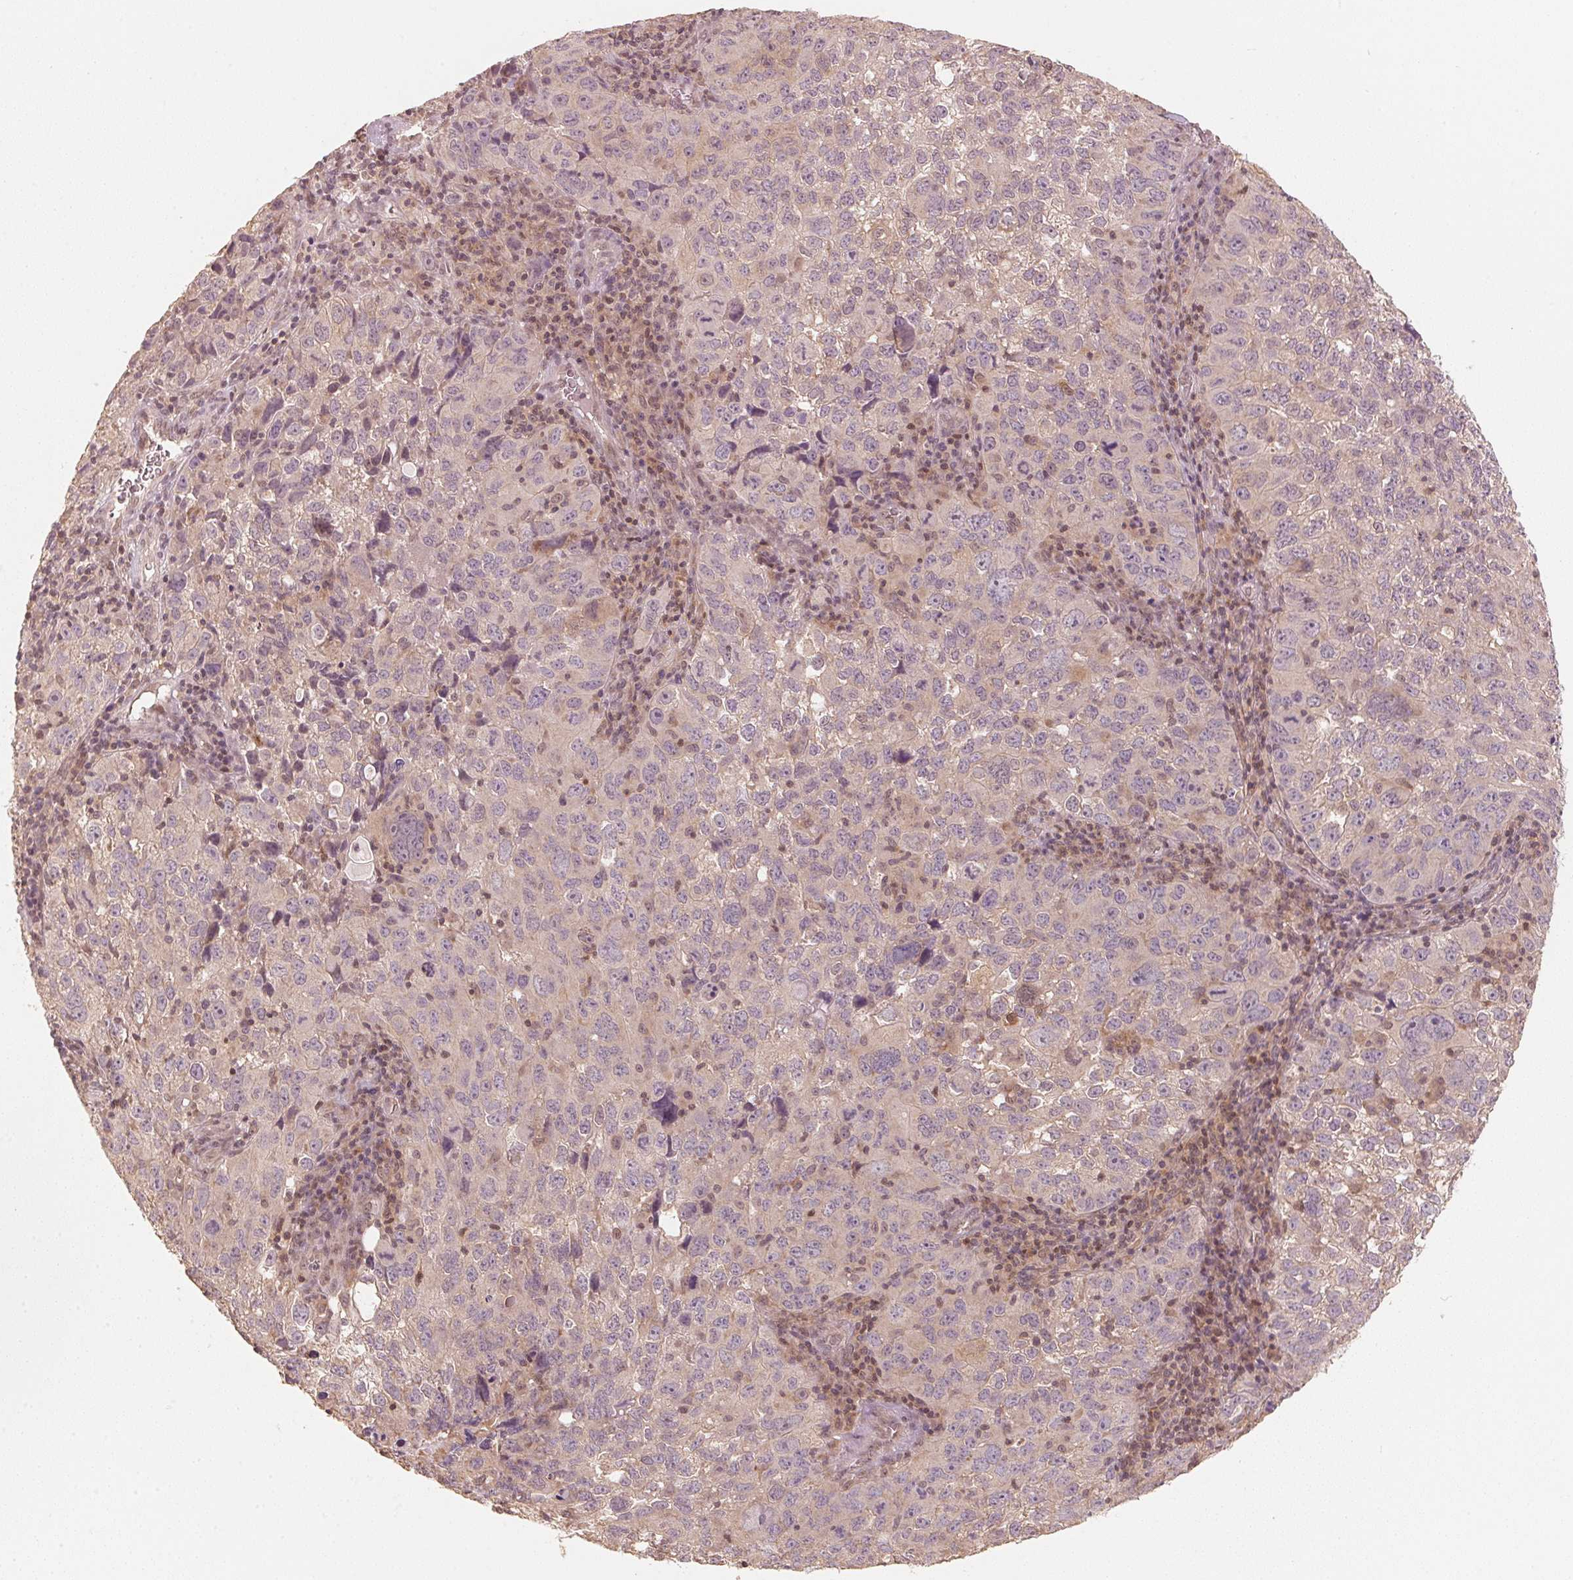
{"staining": {"intensity": "weak", "quantity": "<25%", "location": "cytoplasmic/membranous"}, "tissue": "cervical cancer", "cell_type": "Tumor cells", "image_type": "cancer", "snomed": [{"axis": "morphology", "description": "Squamous cell carcinoma, NOS"}, {"axis": "topography", "description": "Cervix"}], "caption": "This is an immunohistochemistry micrograph of squamous cell carcinoma (cervical). There is no staining in tumor cells.", "gene": "C2orf73", "patient": {"sex": "female", "age": 55}}